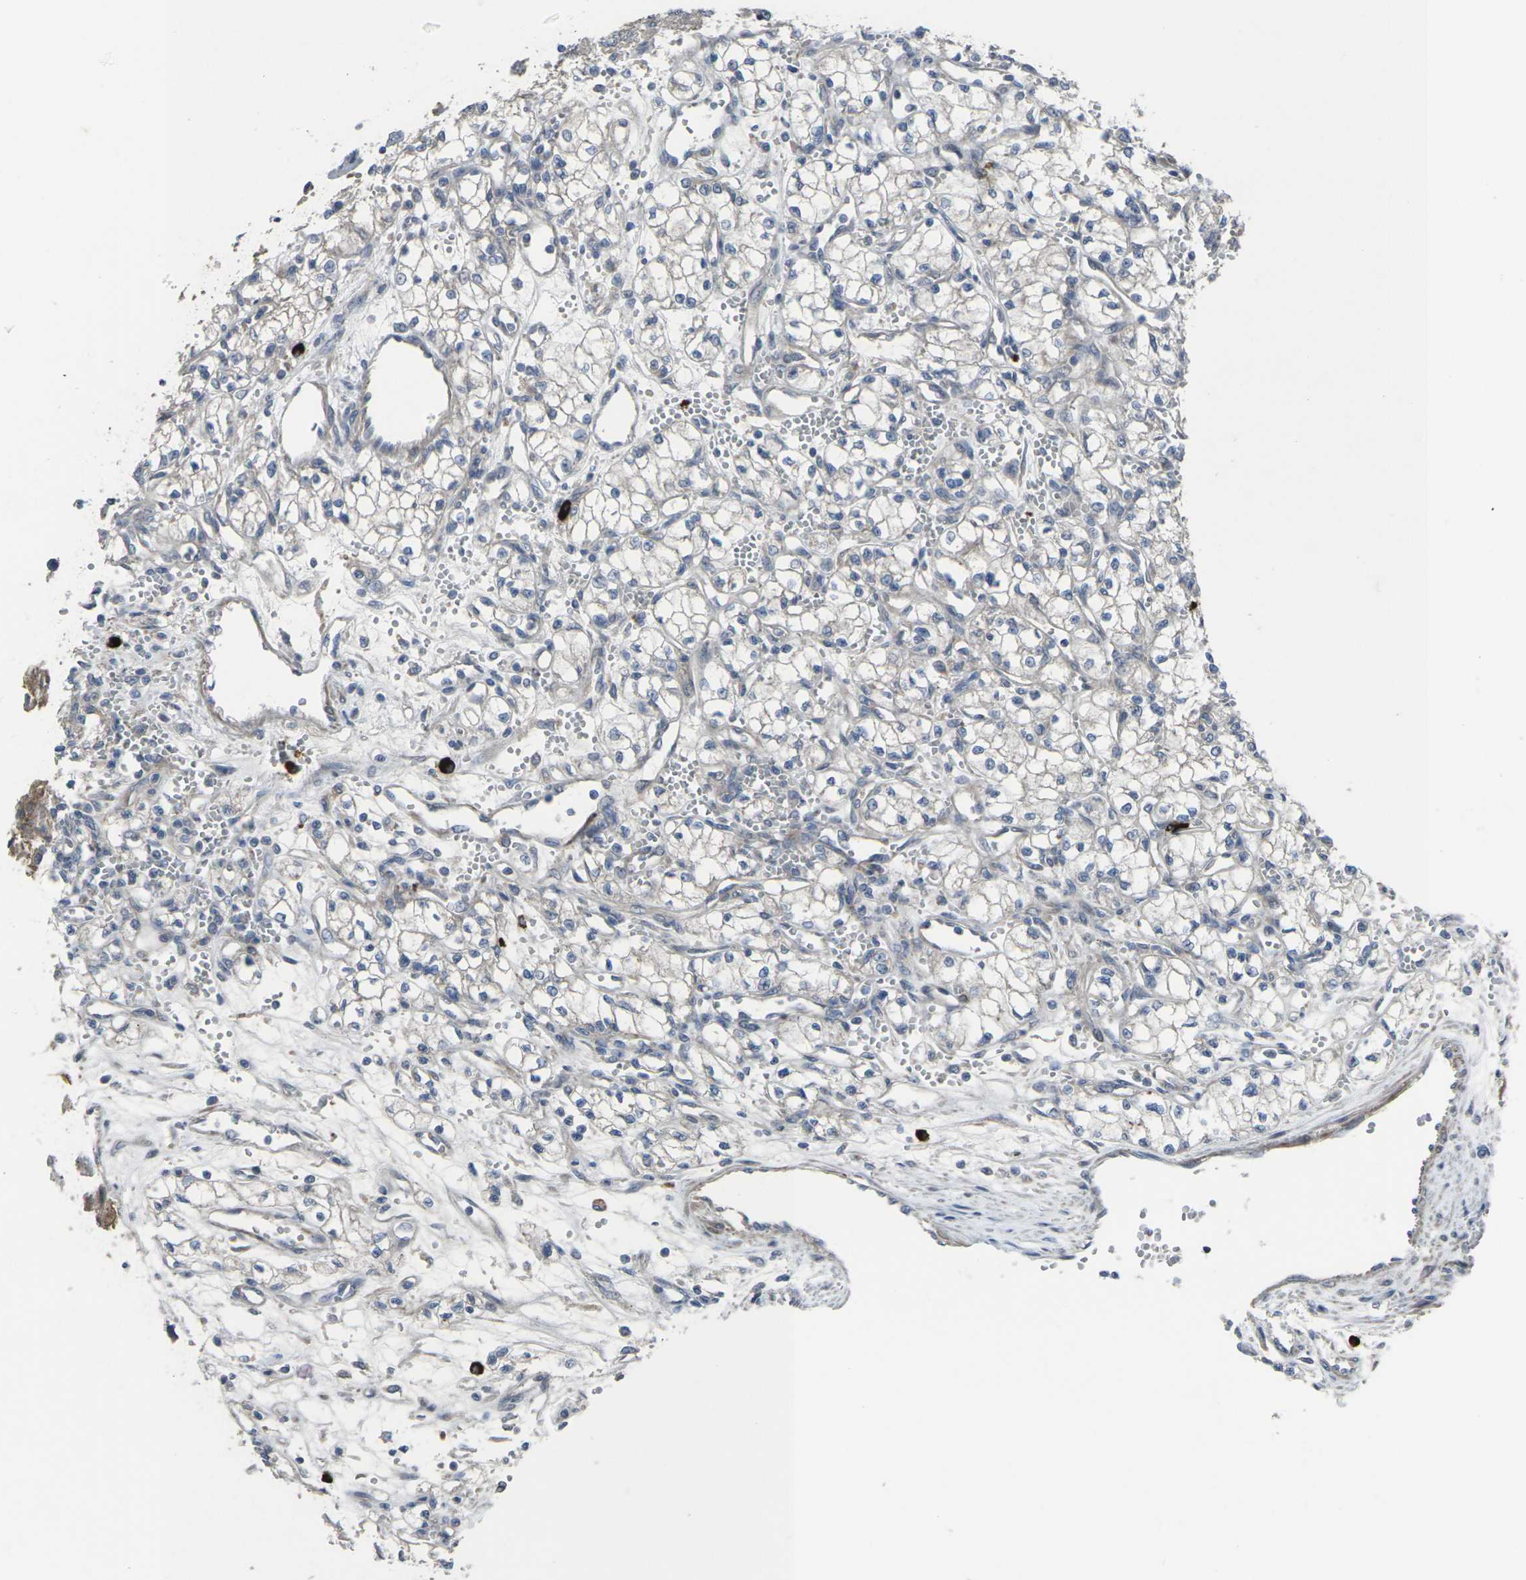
{"staining": {"intensity": "weak", "quantity": "<25%", "location": "cytoplasmic/membranous"}, "tissue": "renal cancer", "cell_type": "Tumor cells", "image_type": "cancer", "snomed": [{"axis": "morphology", "description": "Normal tissue, NOS"}, {"axis": "morphology", "description": "Adenocarcinoma, NOS"}, {"axis": "topography", "description": "Kidney"}], "caption": "This micrograph is of renal cancer stained with IHC to label a protein in brown with the nuclei are counter-stained blue. There is no staining in tumor cells.", "gene": "CCR10", "patient": {"sex": "male", "age": 59}}